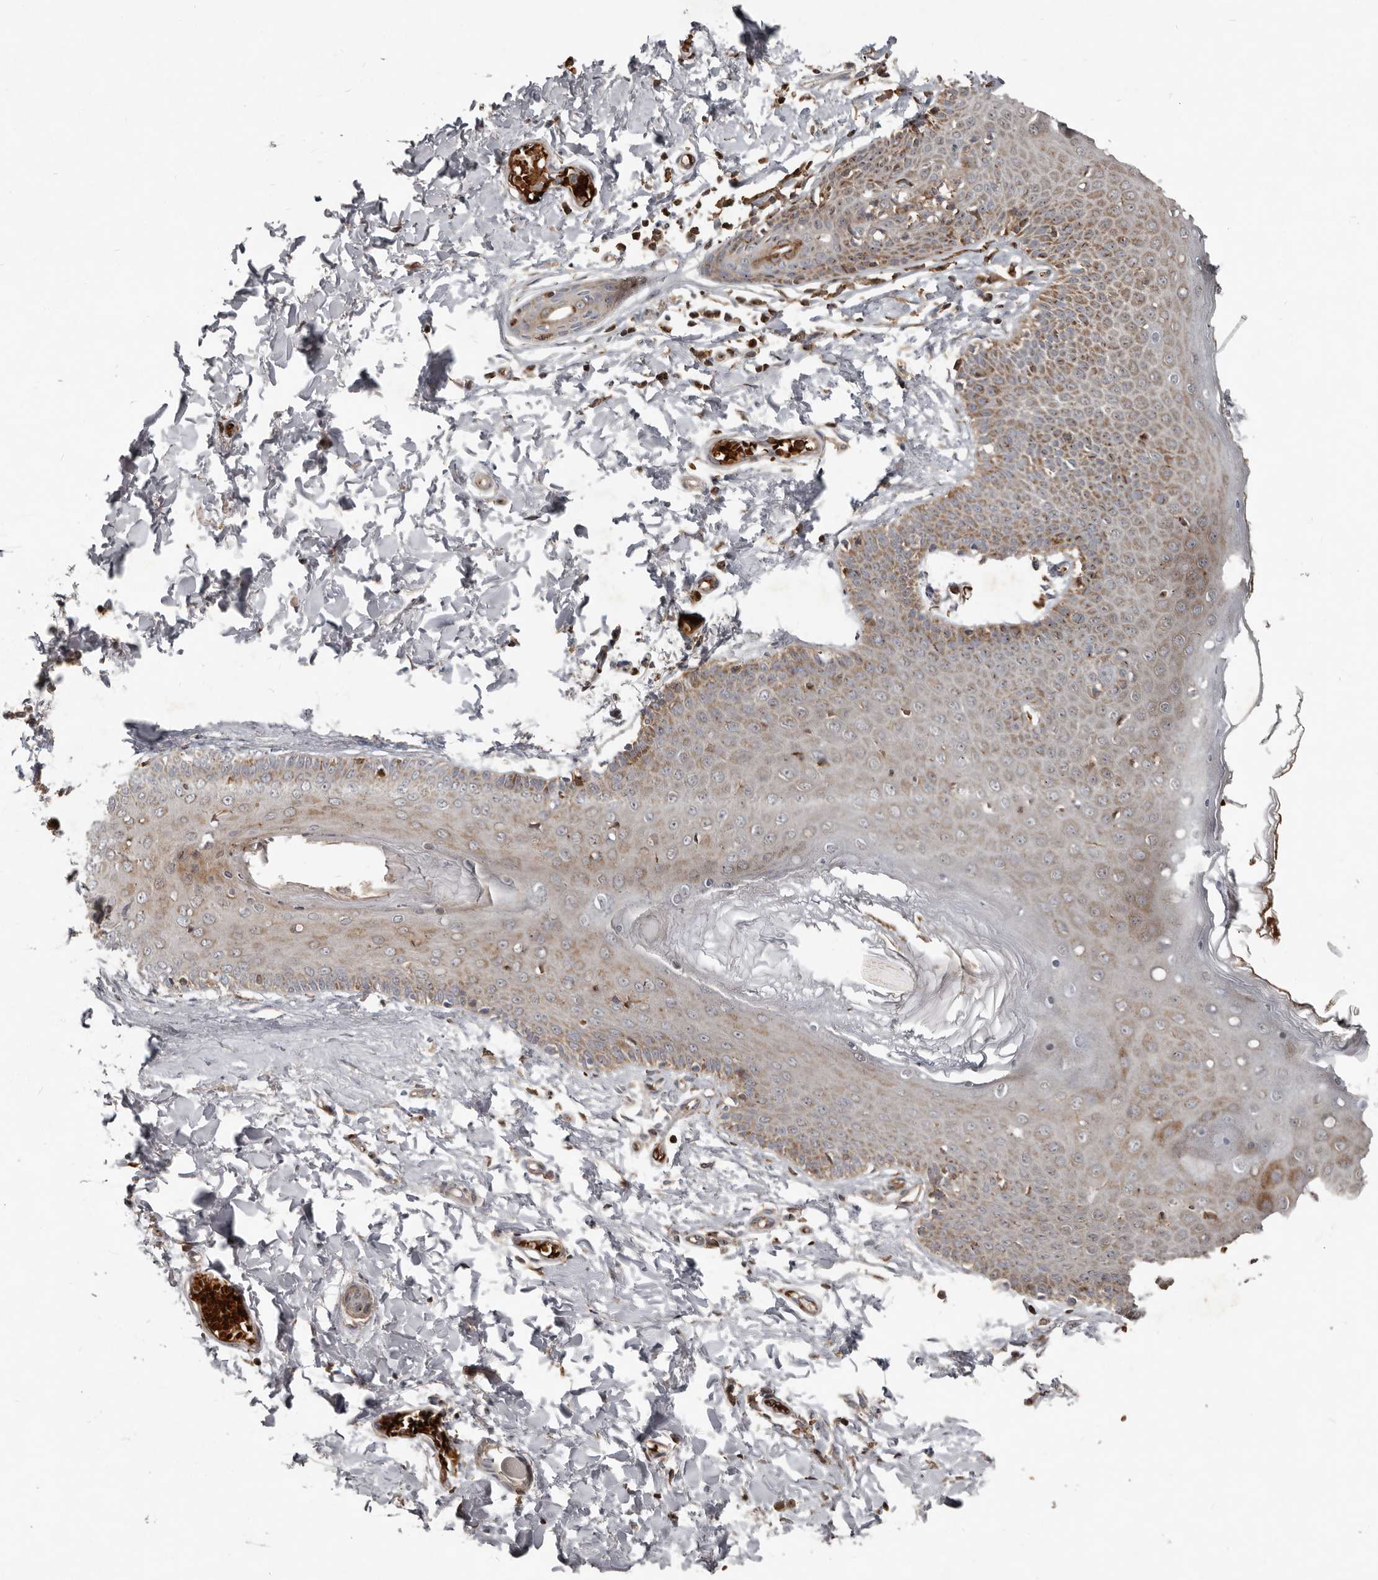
{"staining": {"intensity": "moderate", "quantity": "25%-75%", "location": "cytoplasmic/membranous"}, "tissue": "skin", "cell_type": "Epidermal cells", "image_type": "normal", "snomed": [{"axis": "morphology", "description": "Normal tissue, NOS"}, {"axis": "topography", "description": "Vulva"}], "caption": "IHC (DAB) staining of benign skin reveals moderate cytoplasmic/membranous protein staining in approximately 25%-75% of epidermal cells.", "gene": "FBXO31", "patient": {"sex": "female", "age": 66}}